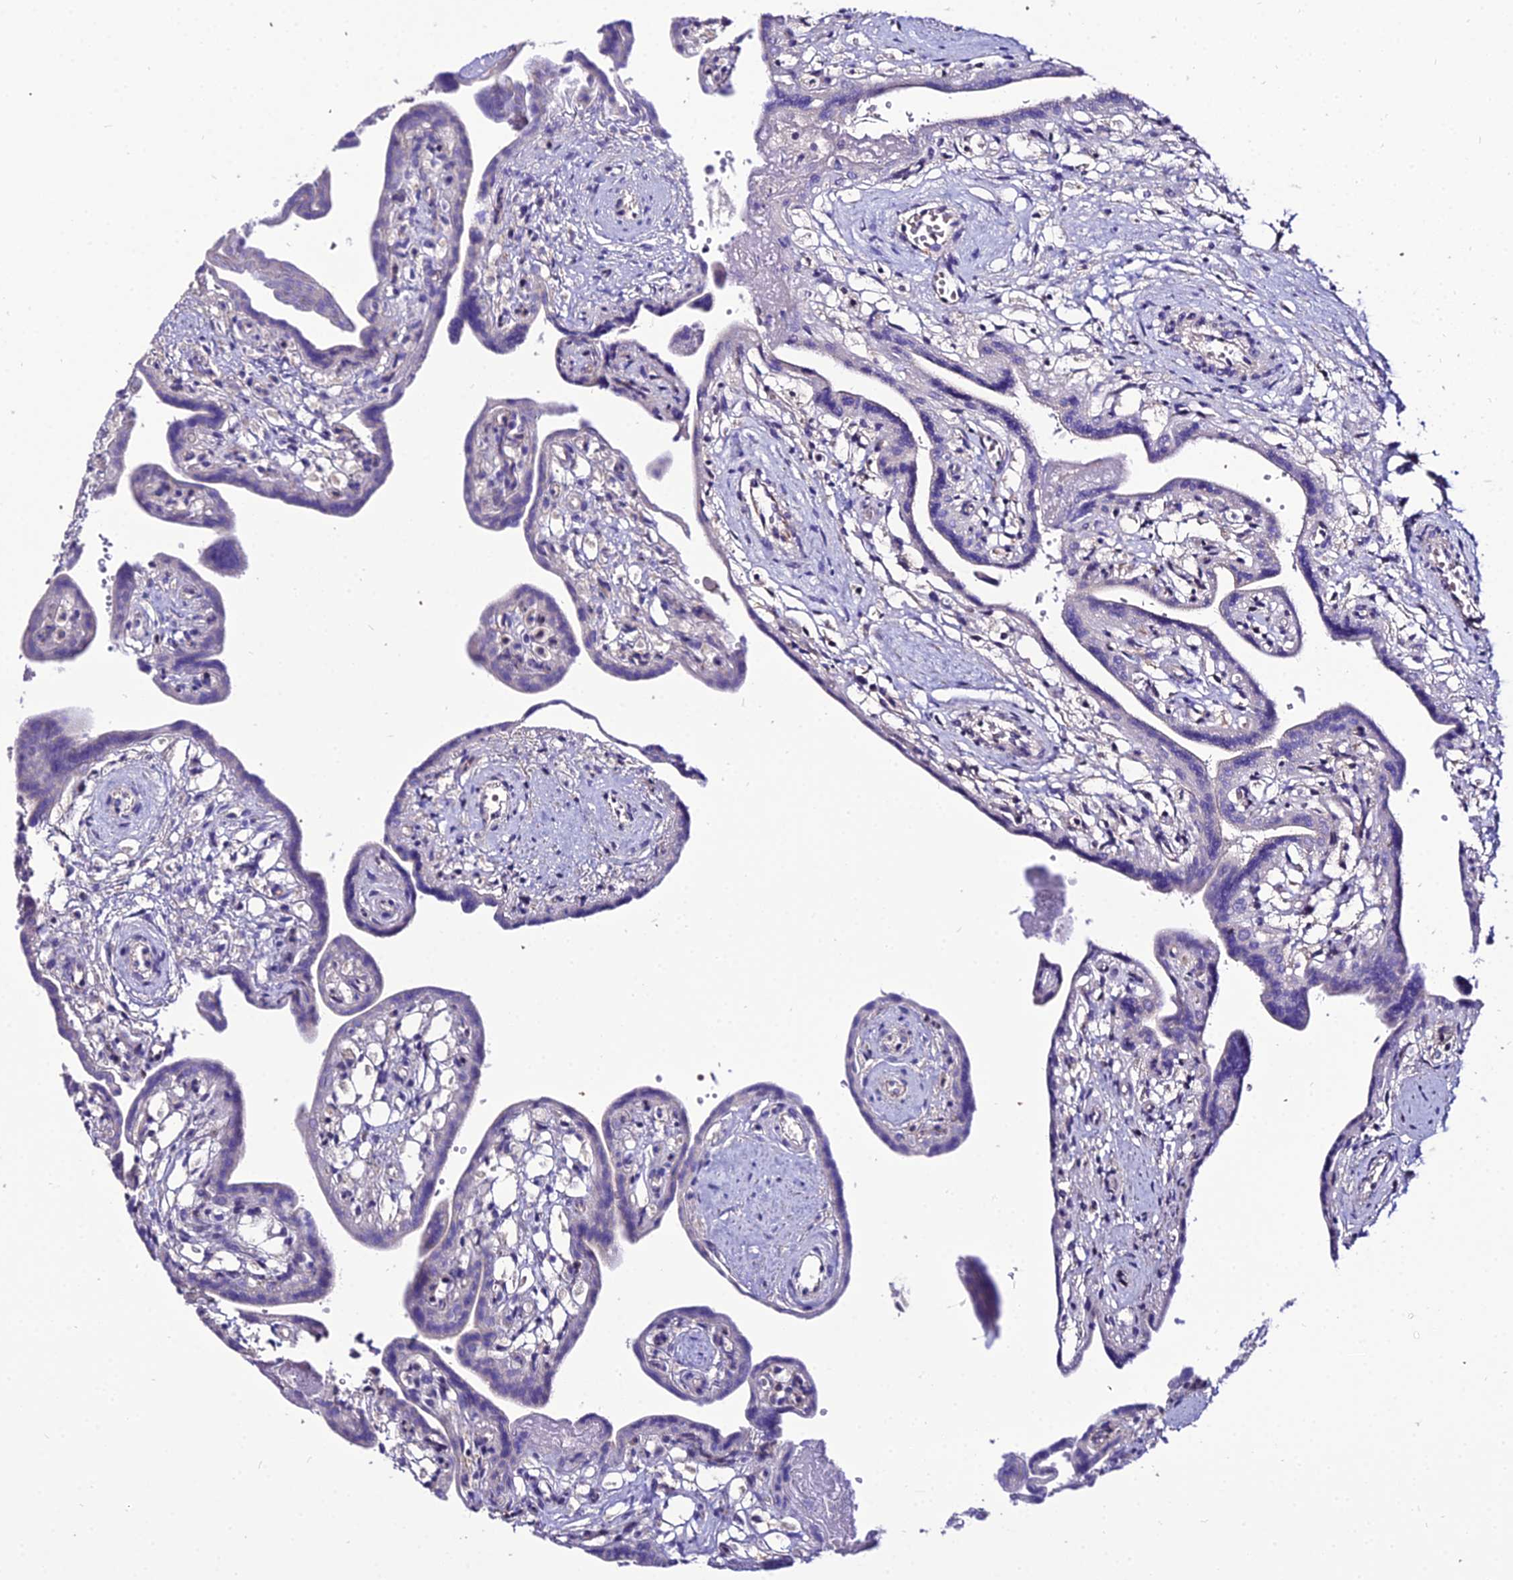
{"staining": {"intensity": "negative", "quantity": "none", "location": "none"}, "tissue": "placenta", "cell_type": "Trophoblastic cells", "image_type": "normal", "snomed": [{"axis": "morphology", "description": "Normal tissue, NOS"}, {"axis": "topography", "description": "Placenta"}], "caption": "This micrograph is of benign placenta stained with immunohistochemistry to label a protein in brown with the nuclei are counter-stained blue. There is no expression in trophoblastic cells.", "gene": "SHQ1", "patient": {"sex": "female", "age": 37}}